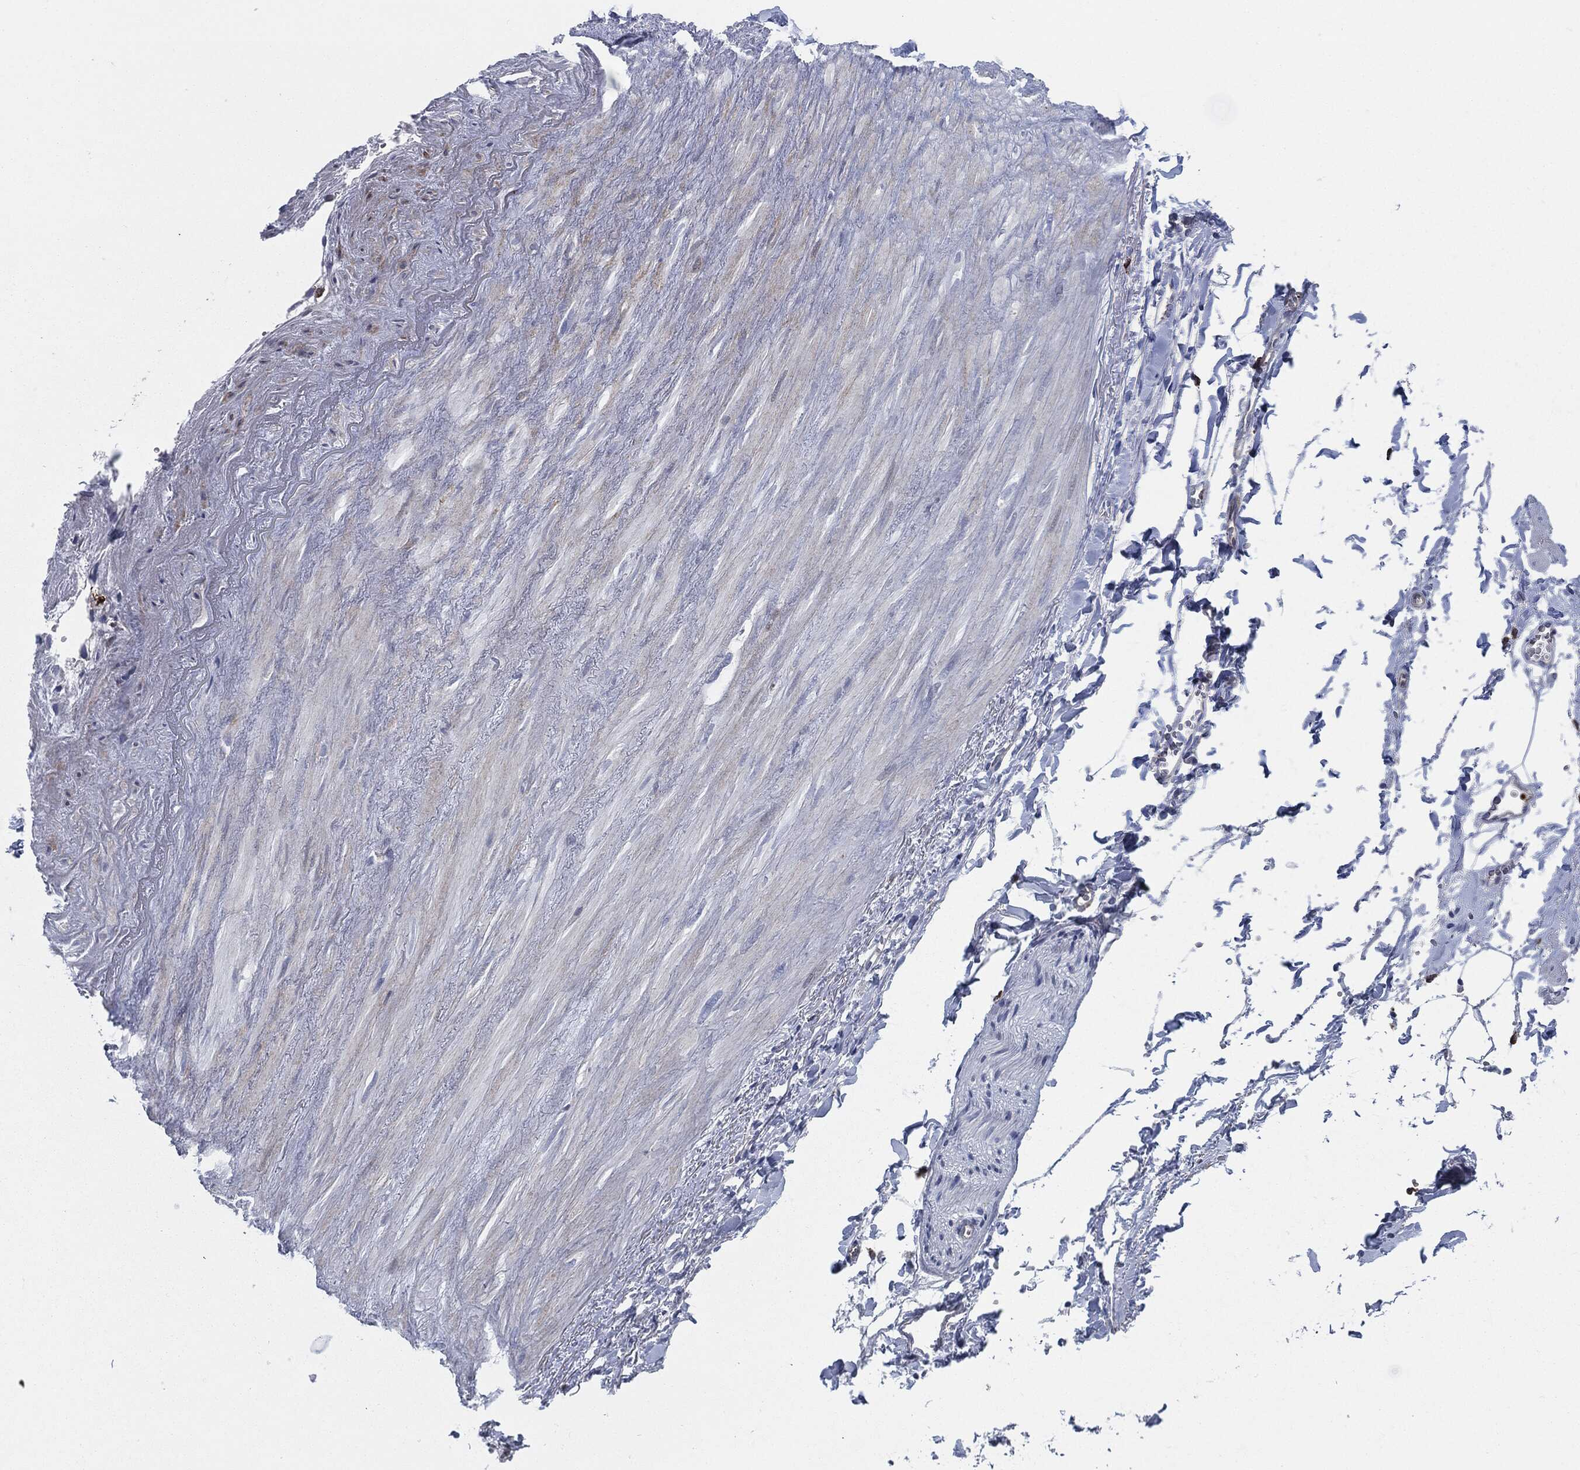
{"staining": {"intensity": "negative", "quantity": "none", "location": "none"}, "tissue": "adipose tissue", "cell_type": "Adipocytes", "image_type": "normal", "snomed": [{"axis": "morphology", "description": "Normal tissue, NOS"}, {"axis": "morphology", "description": "Adenocarcinoma, NOS"}, {"axis": "topography", "description": "Pancreas"}, {"axis": "topography", "description": "Peripheral nerve tissue"}], "caption": "Immunohistochemistry histopathology image of benign human adipose tissue stained for a protein (brown), which reveals no staining in adipocytes.", "gene": "MPO", "patient": {"sex": "male", "age": 61}}